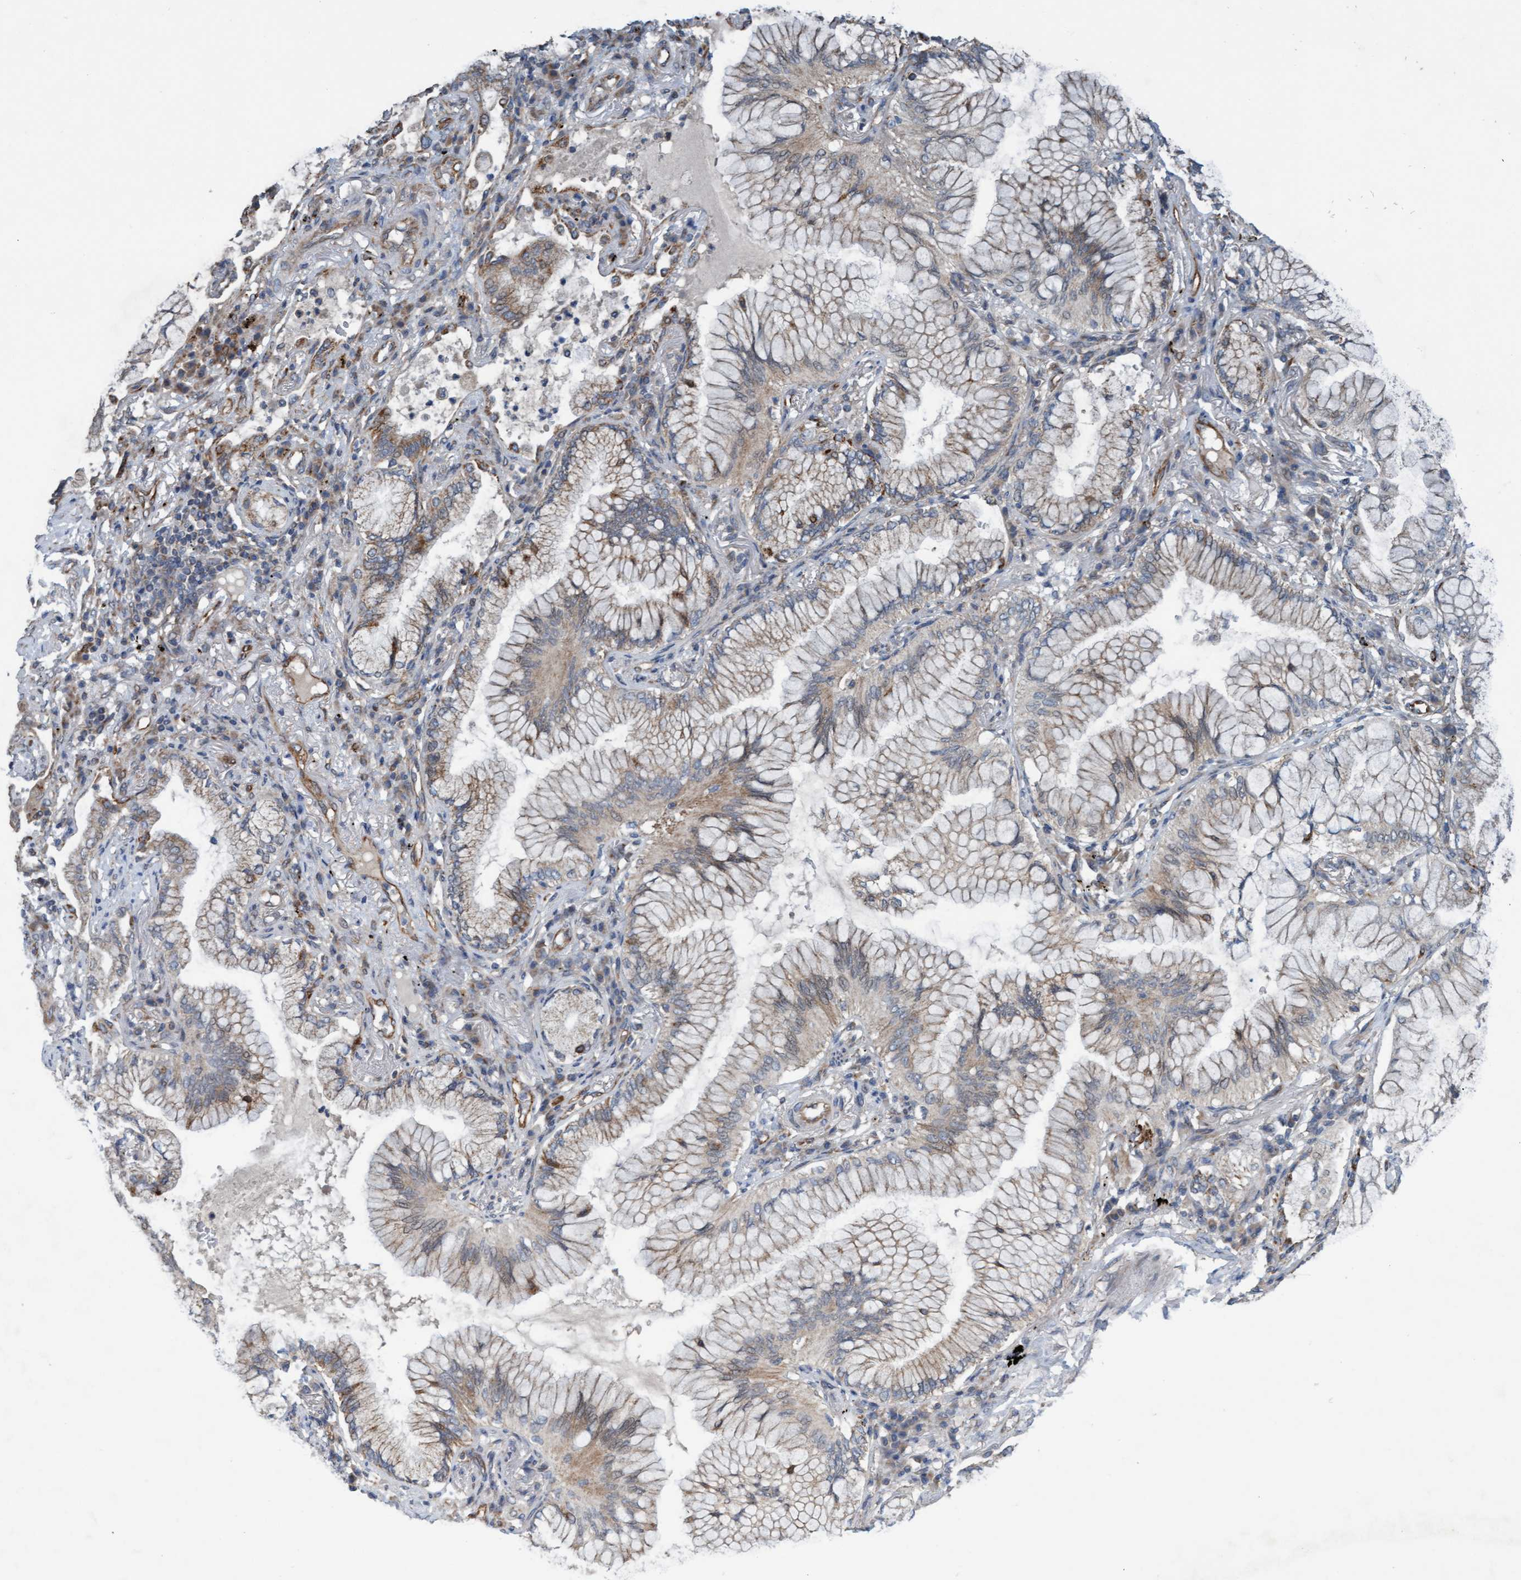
{"staining": {"intensity": "weak", "quantity": "25%-75%", "location": "cytoplasmic/membranous"}, "tissue": "lung cancer", "cell_type": "Tumor cells", "image_type": "cancer", "snomed": [{"axis": "morphology", "description": "Adenocarcinoma, NOS"}, {"axis": "topography", "description": "Lung"}], "caption": "Protein staining demonstrates weak cytoplasmic/membranous staining in approximately 25%-75% of tumor cells in adenocarcinoma (lung).", "gene": "ZNF566", "patient": {"sex": "female", "age": 70}}